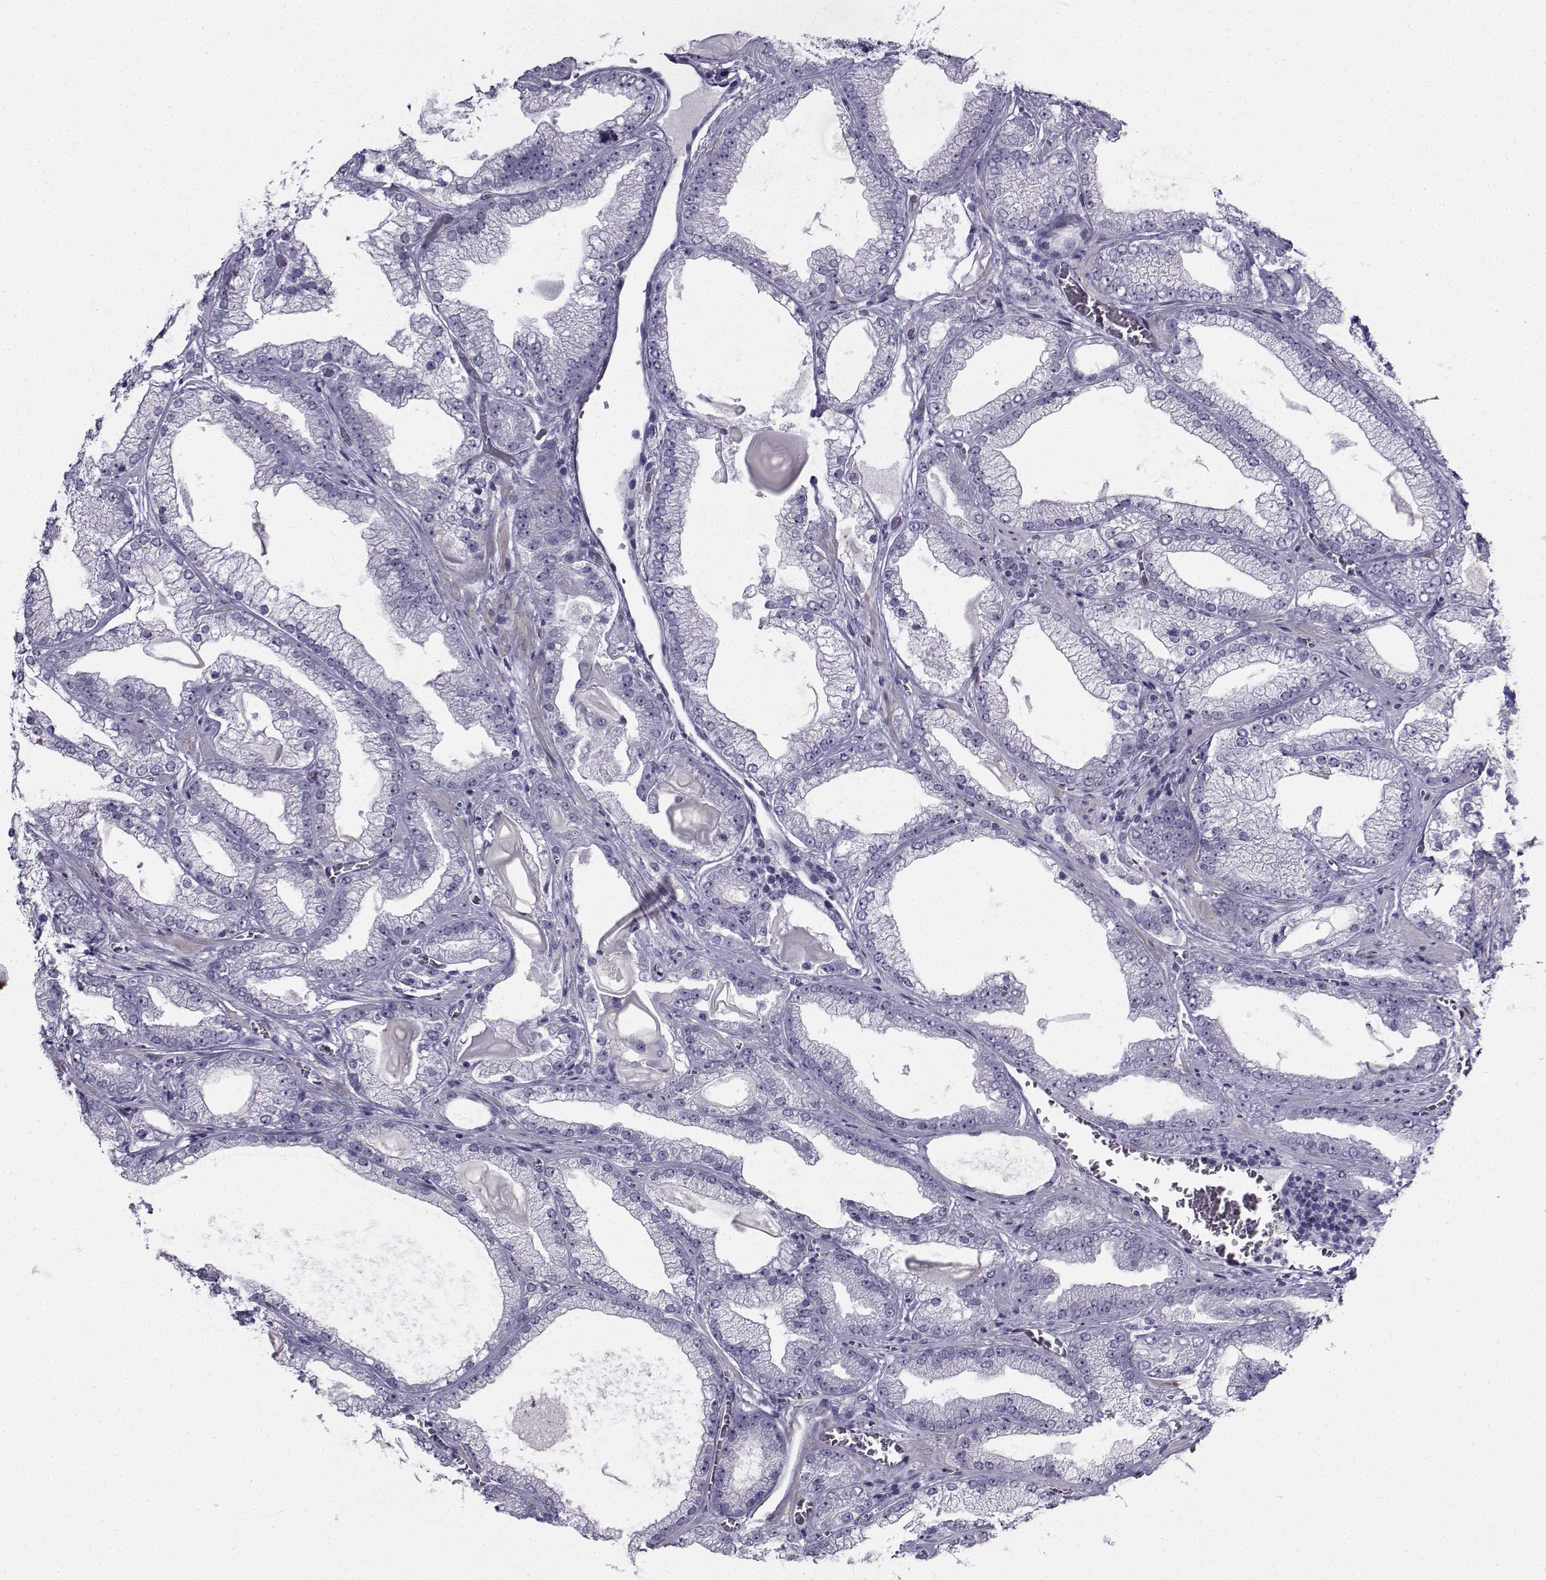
{"staining": {"intensity": "negative", "quantity": "none", "location": "none"}, "tissue": "prostate cancer", "cell_type": "Tumor cells", "image_type": "cancer", "snomed": [{"axis": "morphology", "description": "Adenocarcinoma, Low grade"}, {"axis": "topography", "description": "Prostate"}], "caption": "A high-resolution micrograph shows IHC staining of prostate cancer, which demonstrates no significant expression in tumor cells. (DAB (3,3'-diaminobenzidine) IHC visualized using brightfield microscopy, high magnification).", "gene": "SPANXD", "patient": {"sex": "male", "age": 57}}